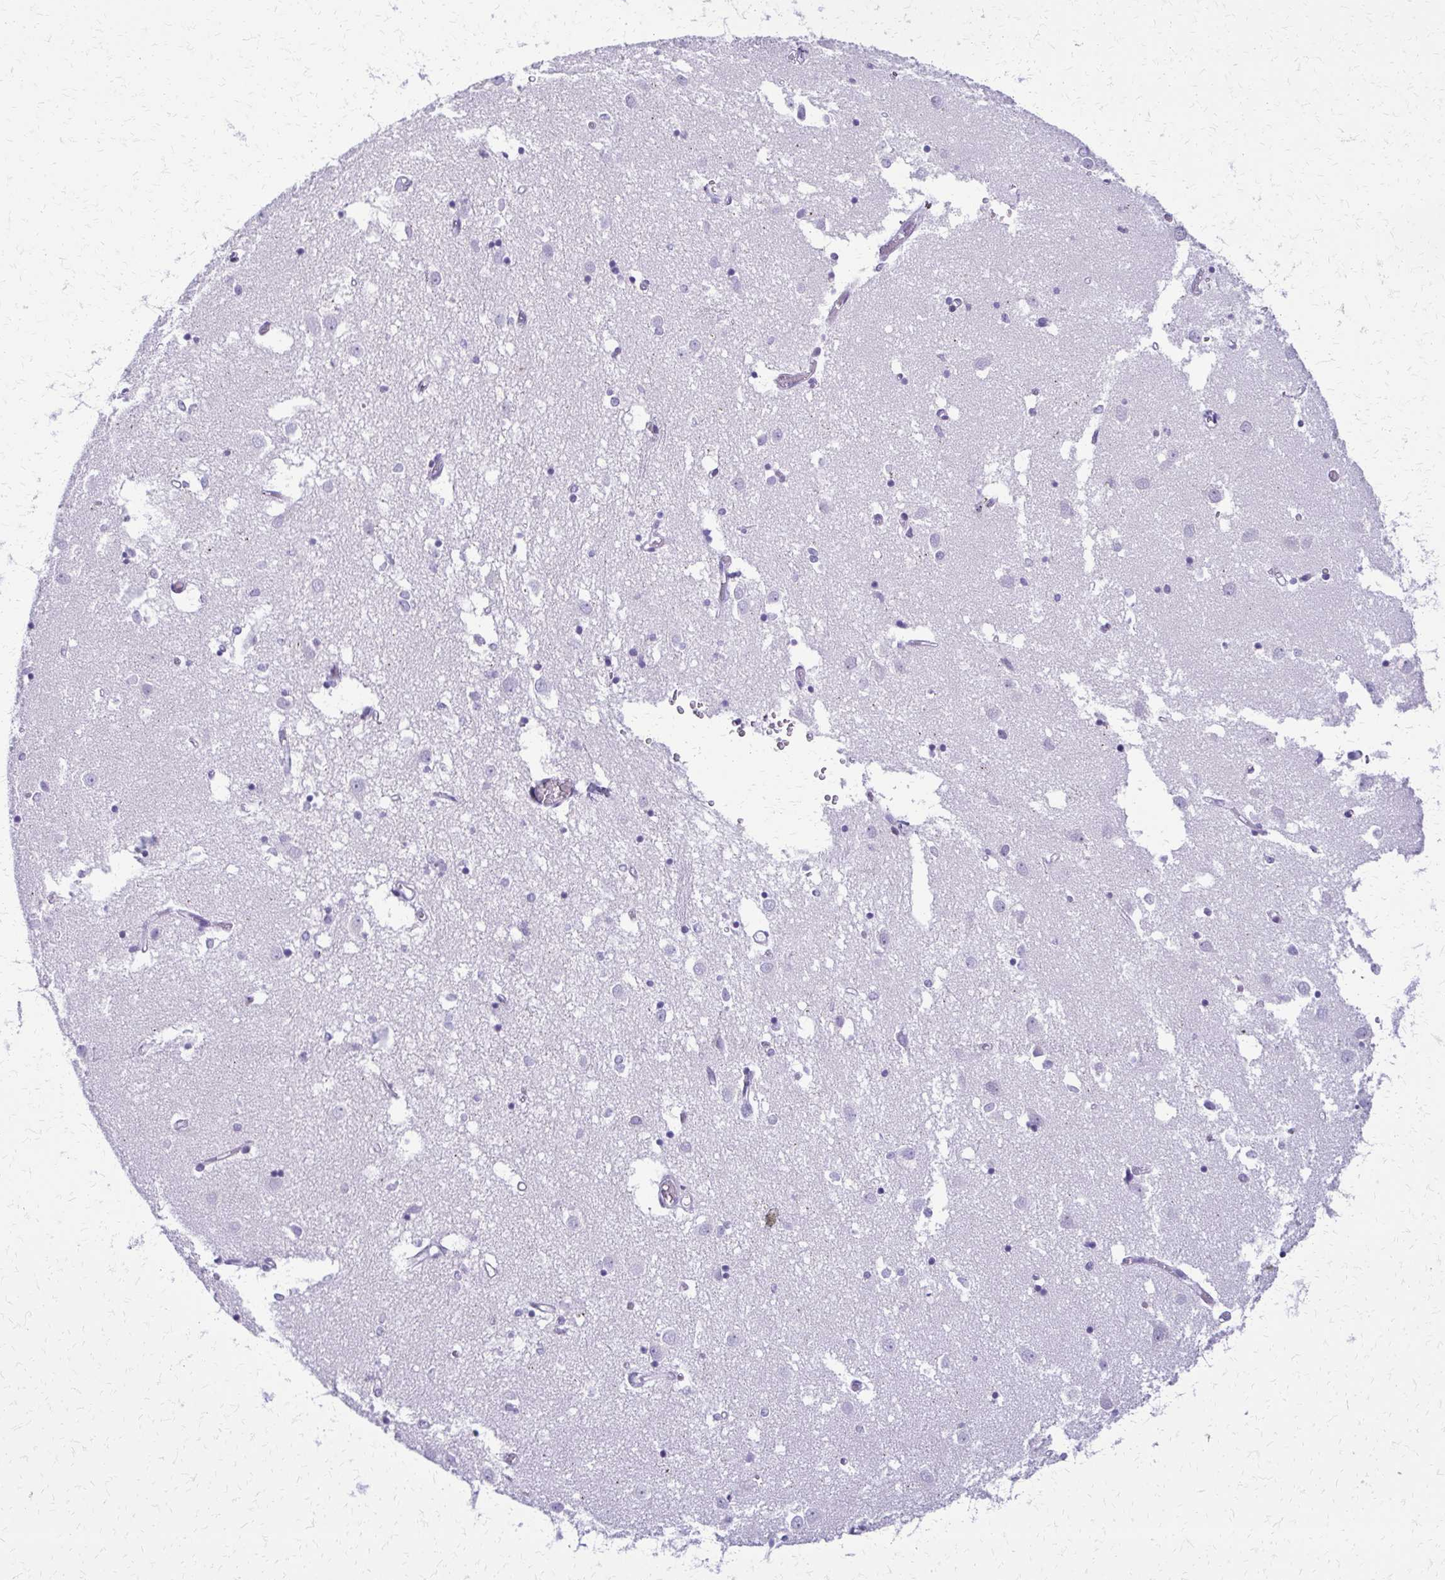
{"staining": {"intensity": "negative", "quantity": "none", "location": "none"}, "tissue": "caudate", "cell_type": "Glial cells", "image_type": "normal", "snomed": [{"axis": "morphology", "description": "Normal tissue, NOS"}, {"axis": "topography", "description": "Lateral ventricle wall"}], "caption": "Immunohistochemistry histopathology image of unremarkable caudate stained for a protein (brown), which shows no staining in glial cells.", "gene": "FAM162B", "patient": {"sex": "male", "age": 70}}